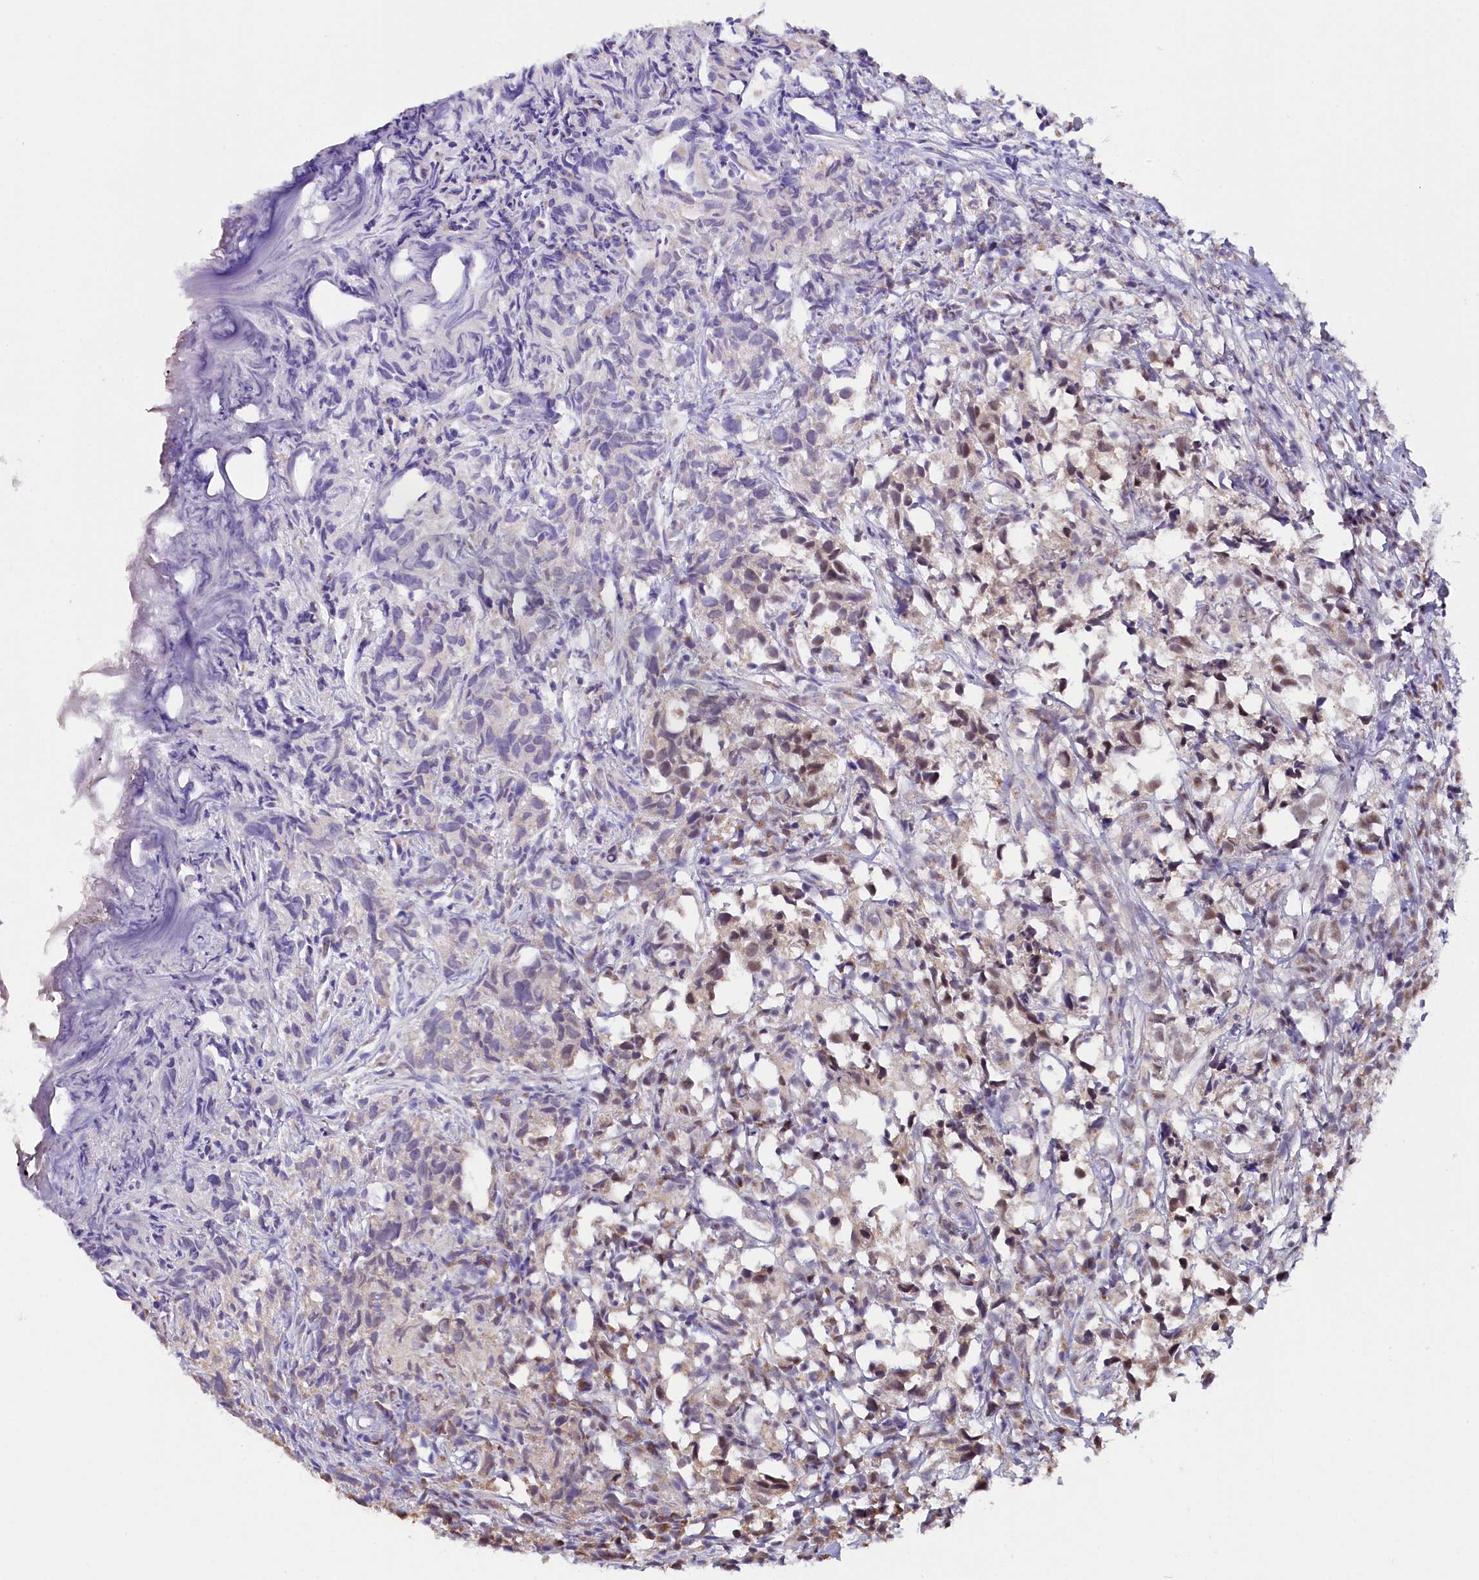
{"staining": {"intensity": "moderate", "quantity": "25%-75%", "location": "nuclear"}, "tissue": "urothelial cancer", "cell_type": "Tumor cells", "image_type": "cancer", "snomed": [{"axis": "morphology", "description": "Urothelial carcinoma, High grade"}, {"axis": "topography", "description": "Urinary bladder"}], "caption": "A histopathology image of urothelial carcinoma (high-grade) stained for a protein exhibits moderate nuclear brown staining in tumor cells.", "gene": "NCBP1", "patient": {"sex": "female", "age": 75}}